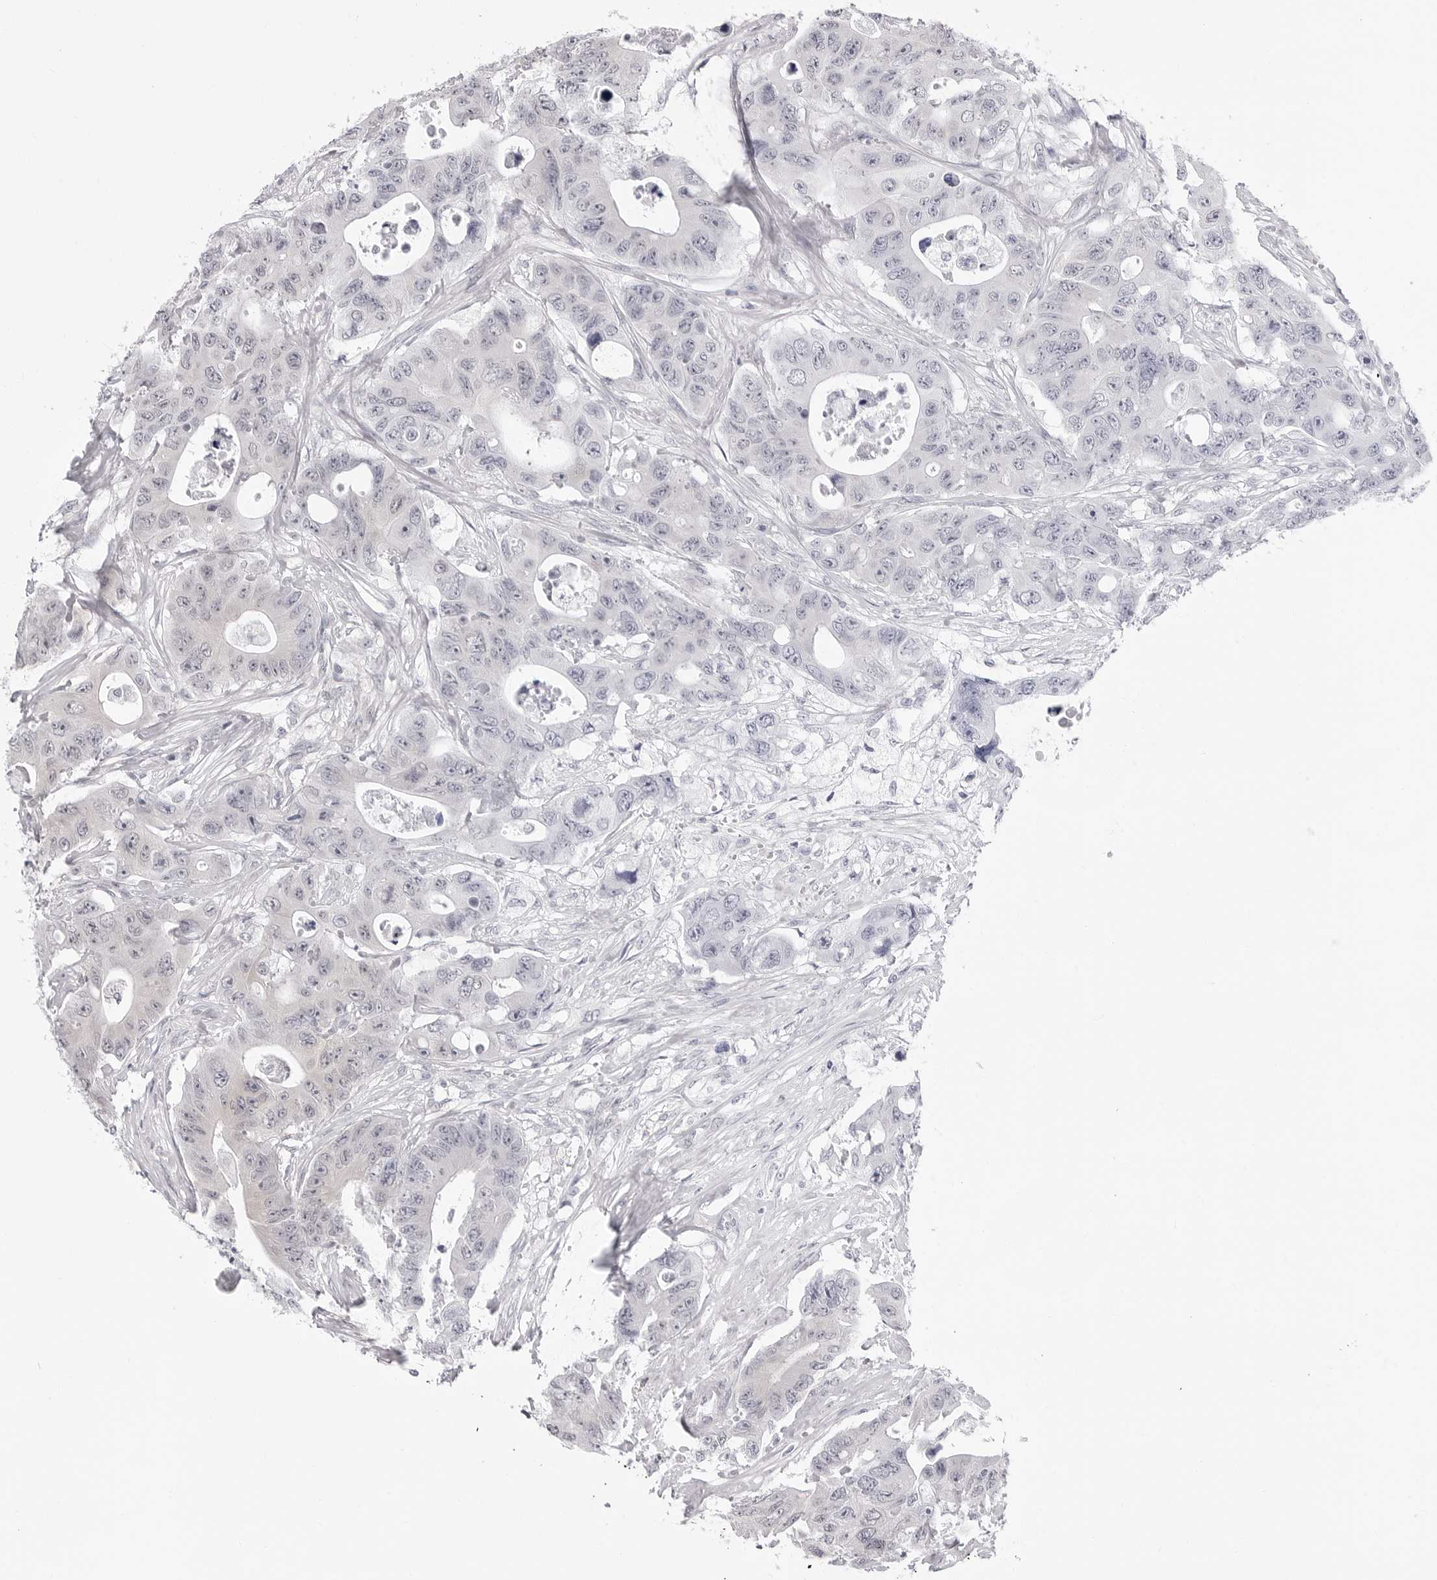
{"staining": {"intensity": "negative", "quantity": "none", "location": "none"}, "tissue": "colorectal cancer", "cell_type": "Tumor cells", "image_type": "cancer", "snomed": [{"axis": "morphology", "description": "Adenocarcinoma, NOS"}, {"axis": "topography", "description": "Colon"}], "caption": "DAB (3,3'-diaminobenzidine) immunohistochemical staining of human colorectal cancer exhibits no significant staining in tumor cells.", "gene": "PPP2R5C", "patient": {"sex": "female", "age": 46}}